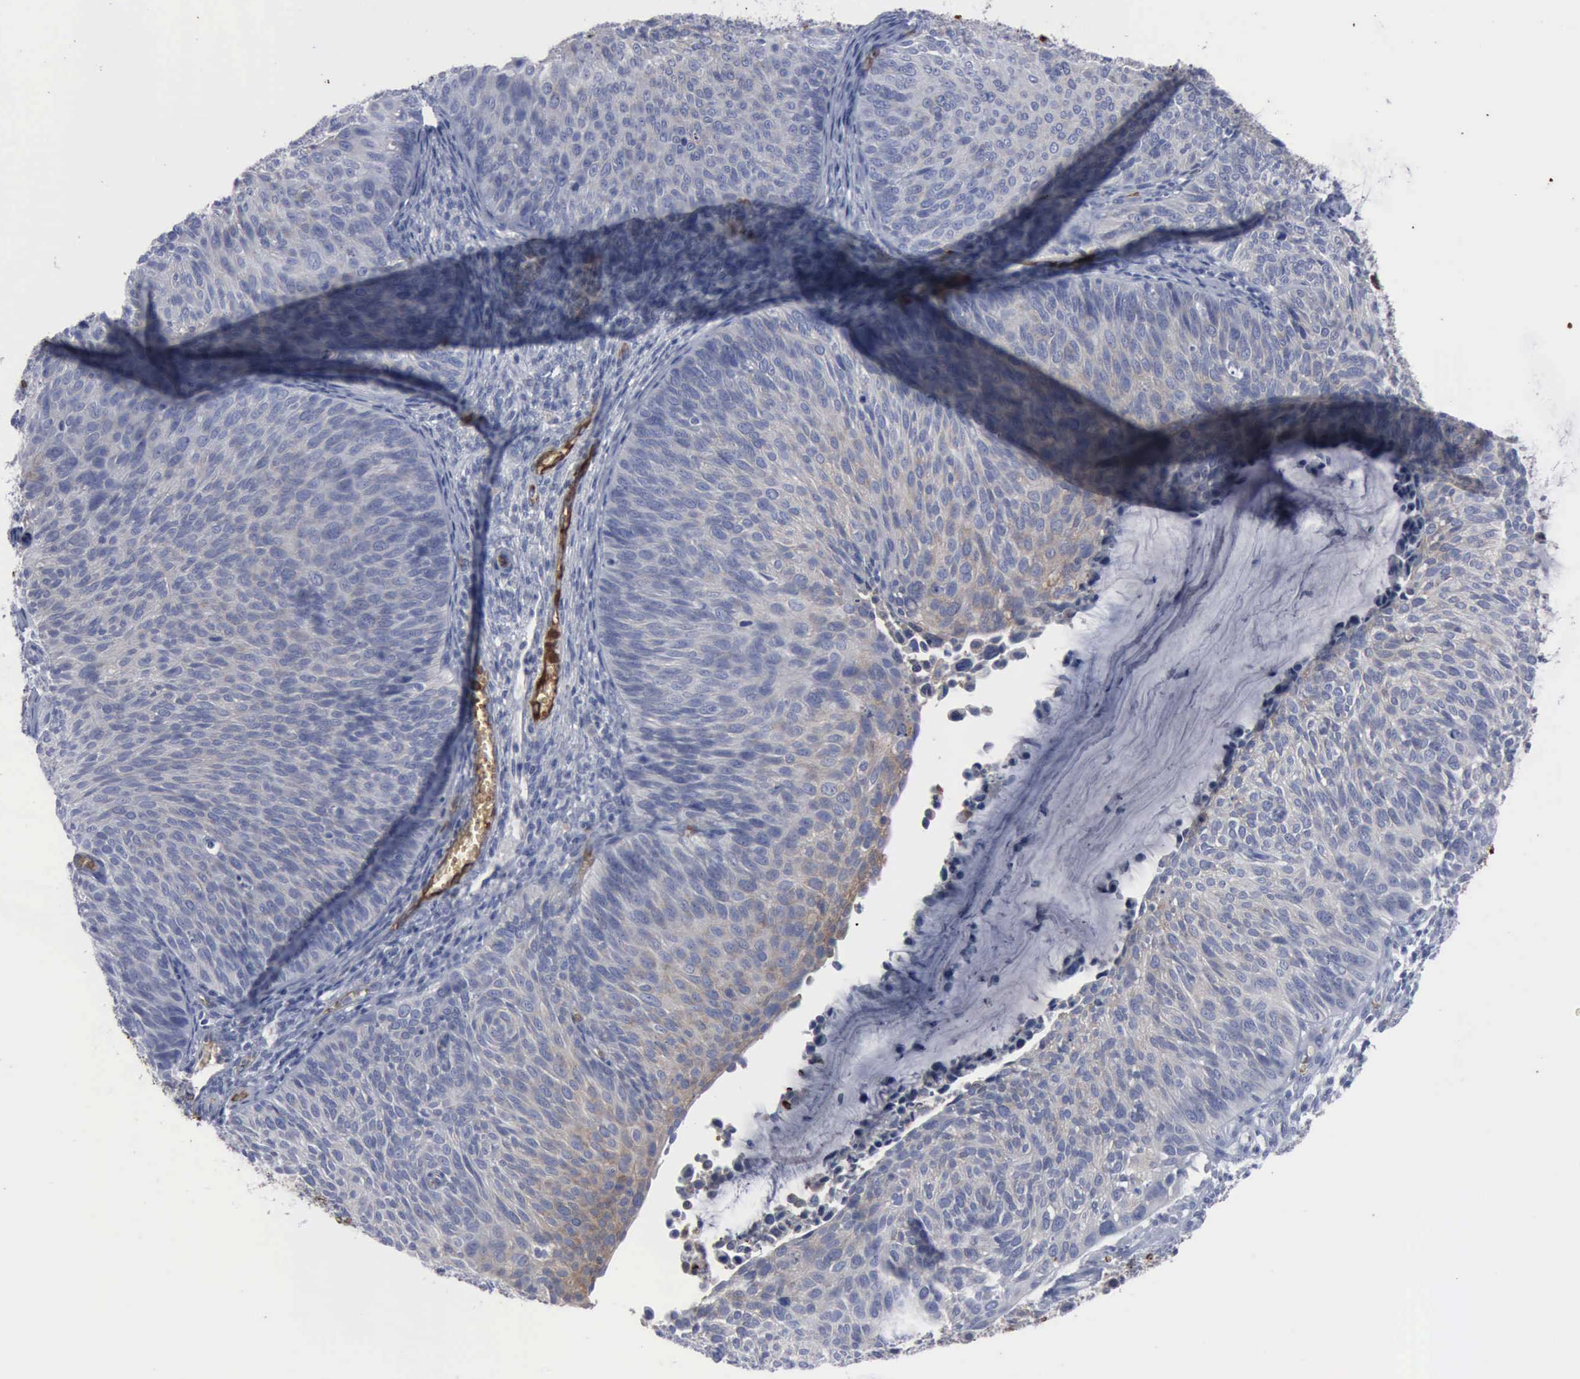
{"staining": {"intensity": "weak", "quantity": "25%-75%", "location": "cytoplasmic/membranous"}, "tissue": "cervical cancer", "cell_type": "Tumor cells", "image_type": "cancer", "snomed": [{"axis": "morphology", "description": "Squamous cell carcinoma, NOS"}, {"axis": "topography", "description": "Cervix"}], "caption": "High-power microscopy captured an immunohistochemistry (IHC) photomicrograph of cervical cancer, revealing weak cytoplasmic/membranous staining in approximately 25%-75% of tumor cells. The protein of interest is stained brown, and the nuclei are stained in blue (DAB (3,3'-diaminobenzidine) IHC with brightfield microscopy, high magnification).", "gene": "TGFB1", "patient": {"sex": "female", "age": 36}}